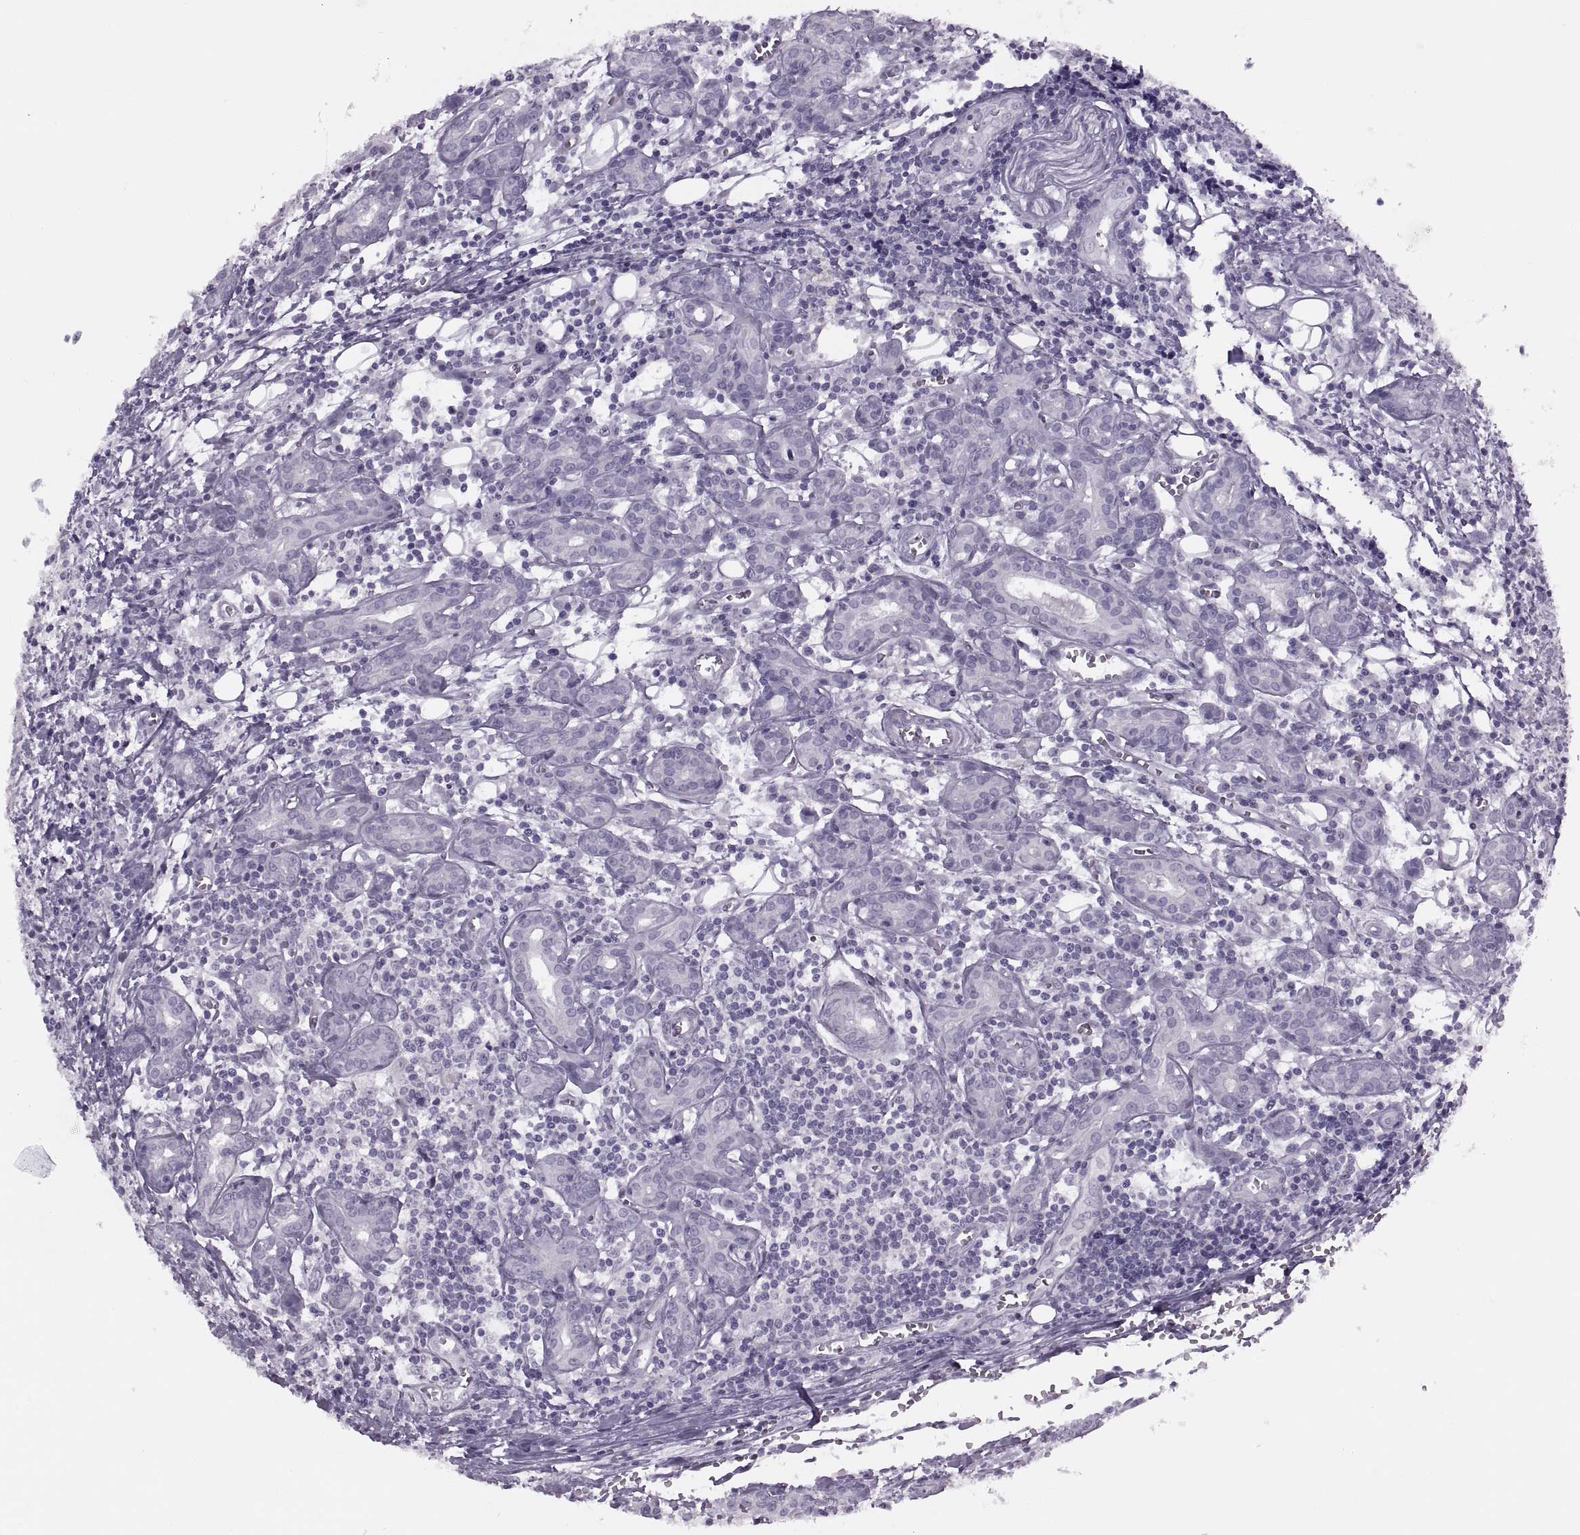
{"staining": {"intensity": "negative", "quantity": "none", "location": "none"}, "tissue": "head and neck cancer", "cell_type": "Tumor cells", "image_type": "cancer", "snomed": [{"axis": "morphology", "description": "Adenocarcinoma, NOS"}, {"axis": "topography", "description": "Head-Neck"}], "caption": "IHC micrograph of neoplastic tissue: human head and neck cancer stained with DAB shows no significant protein staining in tumor cells.", "gene": "FAM24A", "patient": {"sex": "male", "age": 76}}